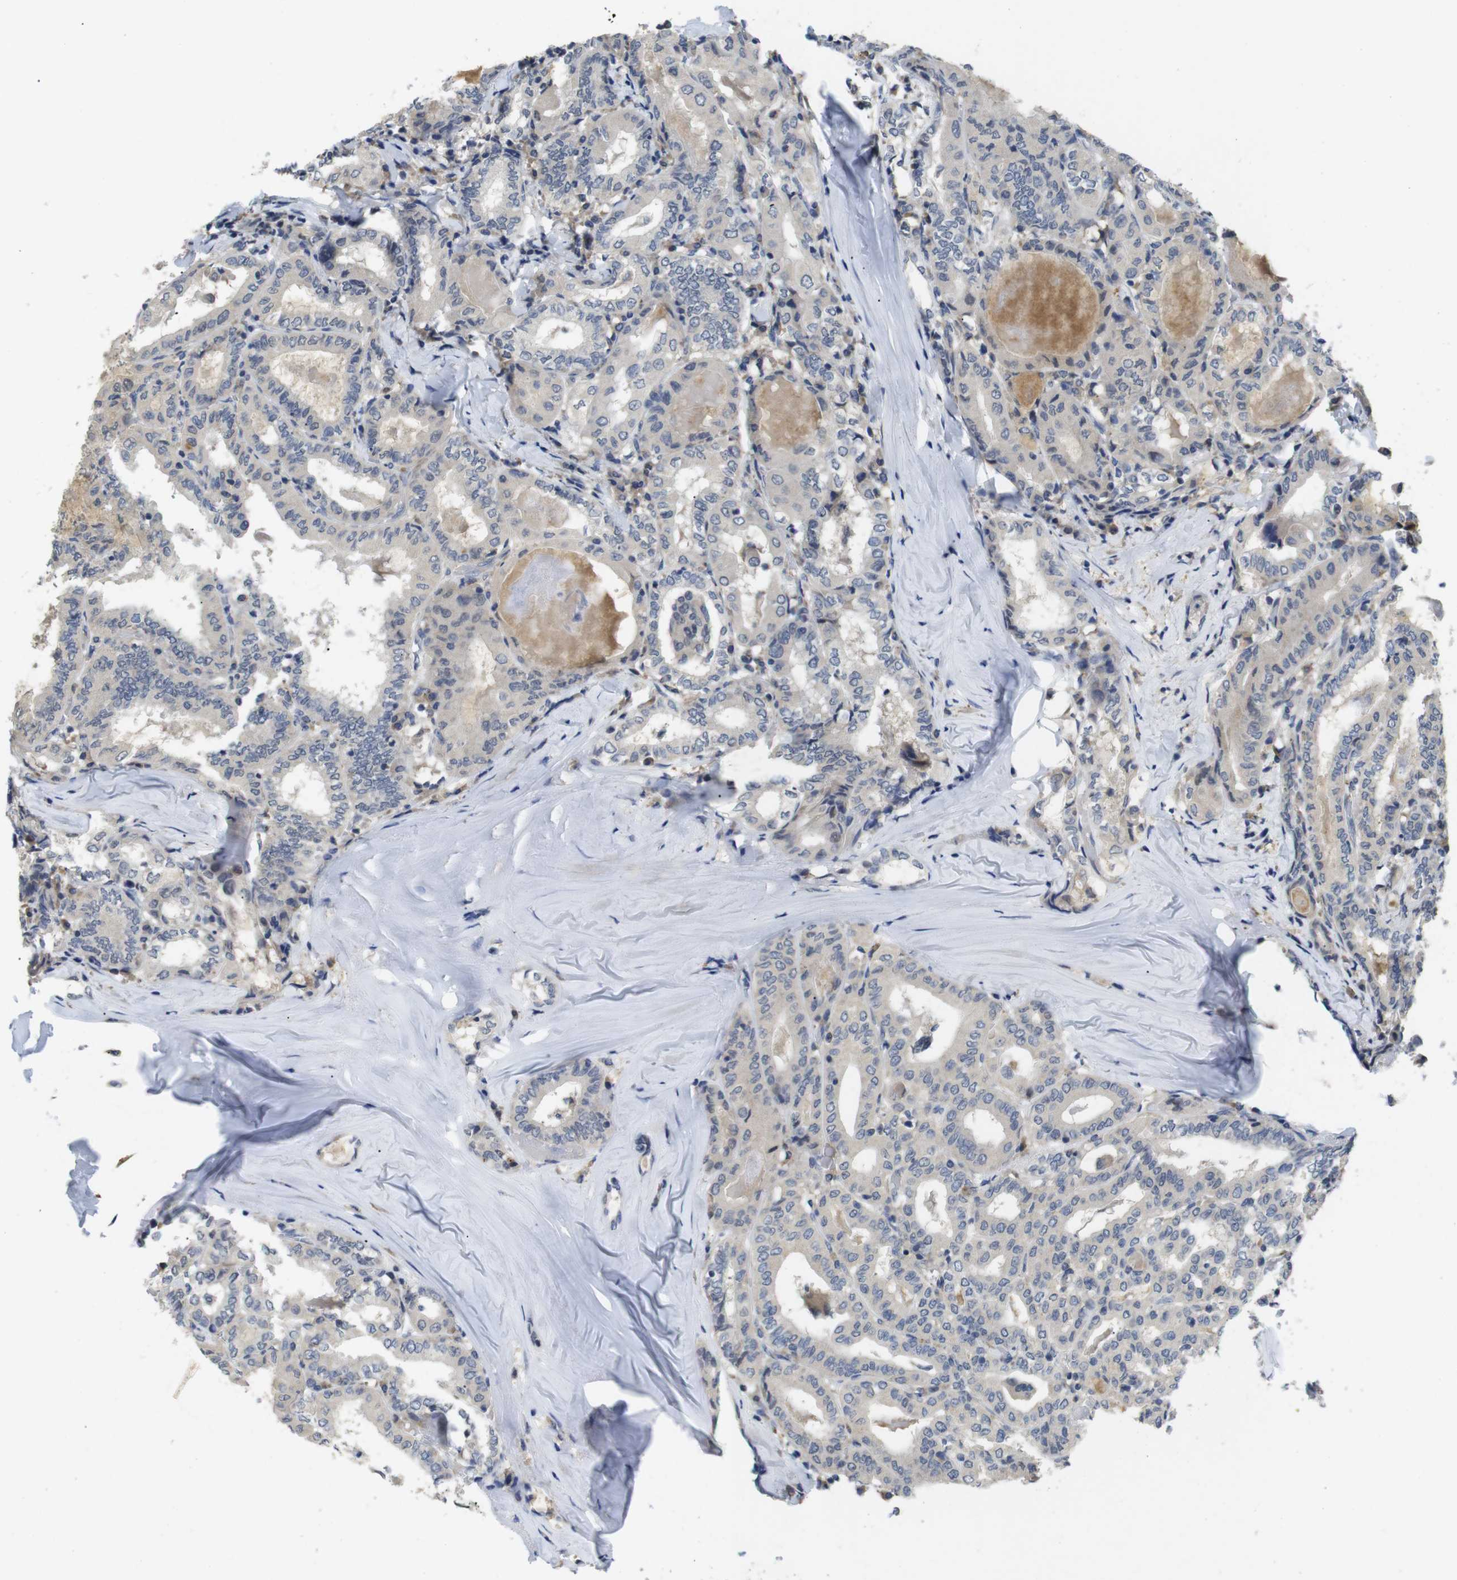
{"staining": {"intensity": "negative", "quantity": "none", "location": "none"}, "tissue": "thyroid cancer", "cell_type": "Tumor cells", "image_type": "cancer", "snomed": [{"axis": "morphology", "description": "Papillary adenocarcinoma, NOS"}, {"axis": "topography", "description": "Thyroid gland"}], "caption": "The immunohistochemistry (IHC) micrograph has no significant expression in tumor cells of thyroid papillary adenocarcinoma tissue.", "gene": "FNTA", "patient": {"sex": "female", "age": 42}}